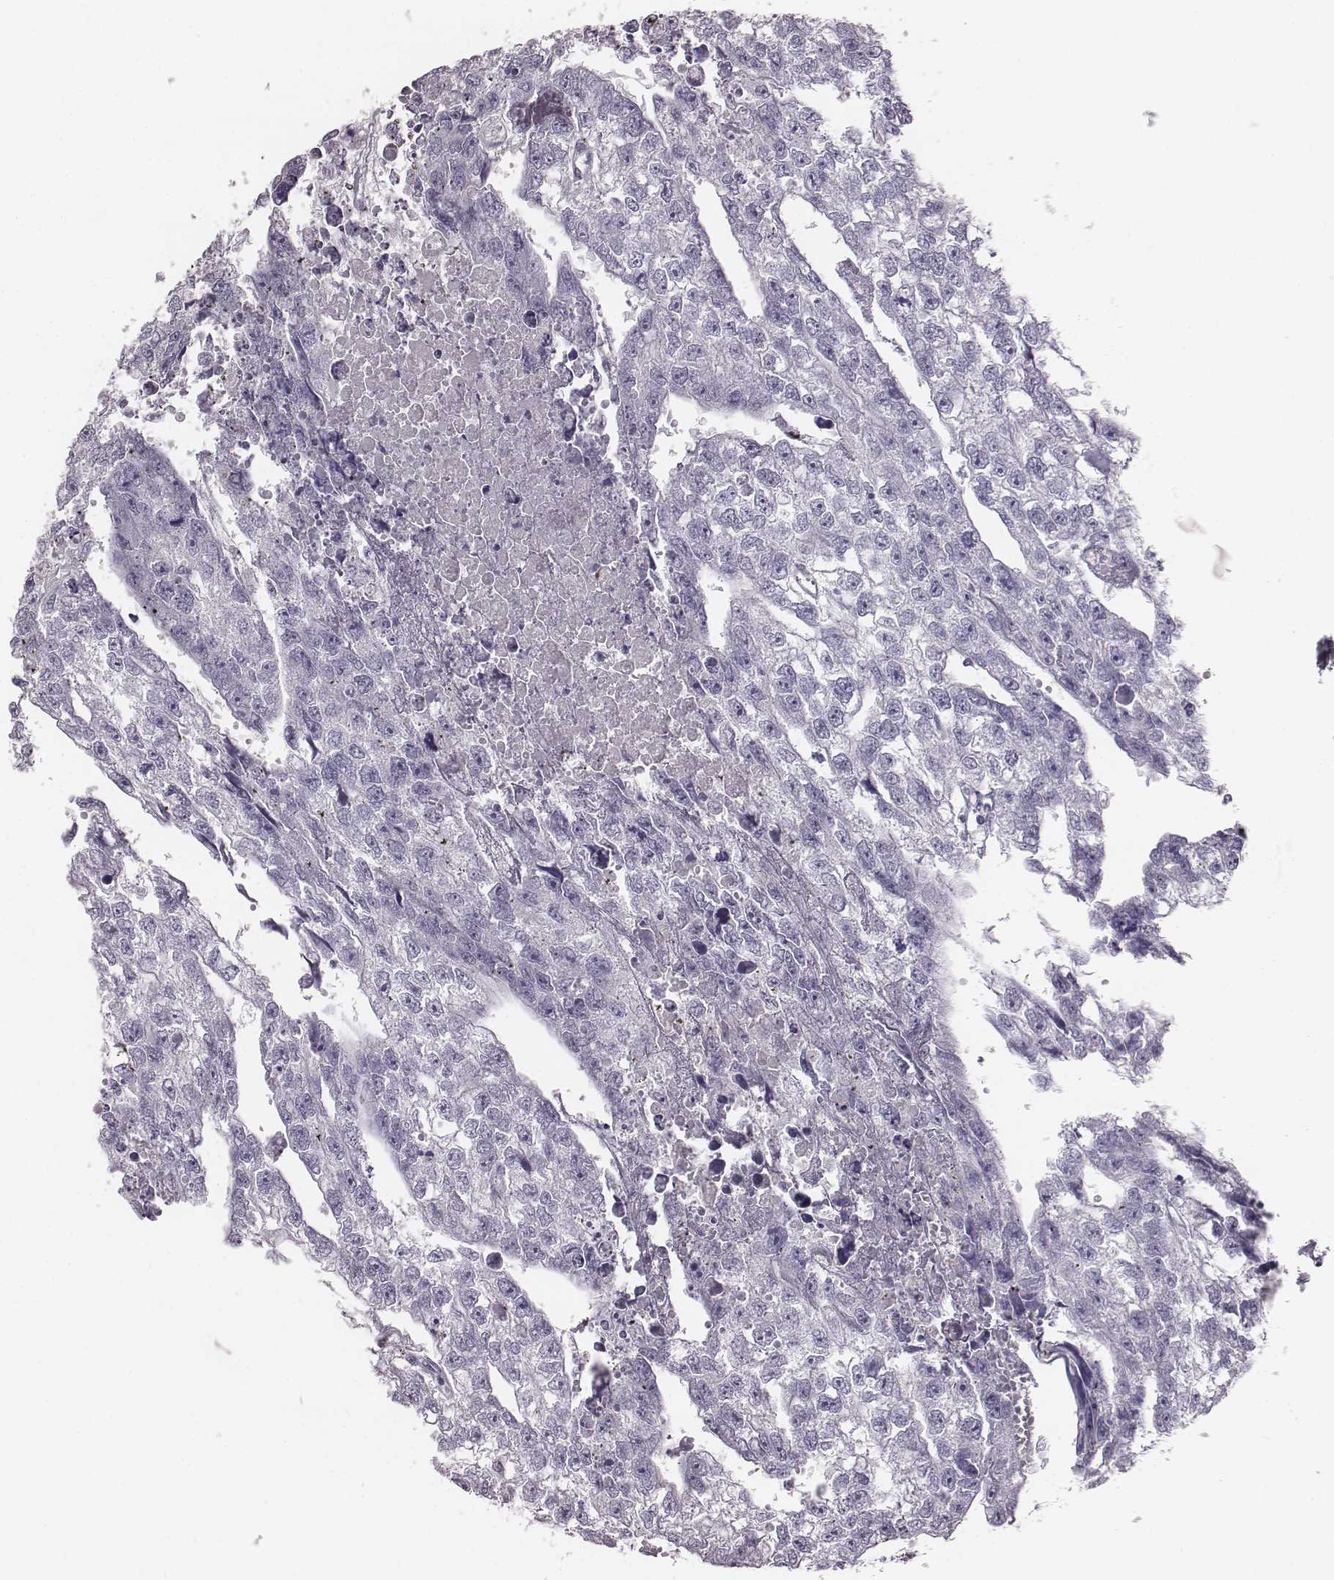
{"staining": {"intensity": "negative", "quantity": "none", "location": "none"}, "tissue": "testis cancer", "cell_type": "Tumor cells", "image_type": "cancer", "snomed": [{"axis": "morphology", "description": "Carcinoma, Embryonal, NOS"}, {"axis": "morphology", "description": "Teratoma, malignant, NOS"}, {"axis": "topography", "description": "Testis"}], "caption": "A micrograph of human testis cancer (embryonal carcinoma) is negative for staining in tumor cells.", "gene": "PDE8B", "patient": {"sex": "male", "age": 44}}